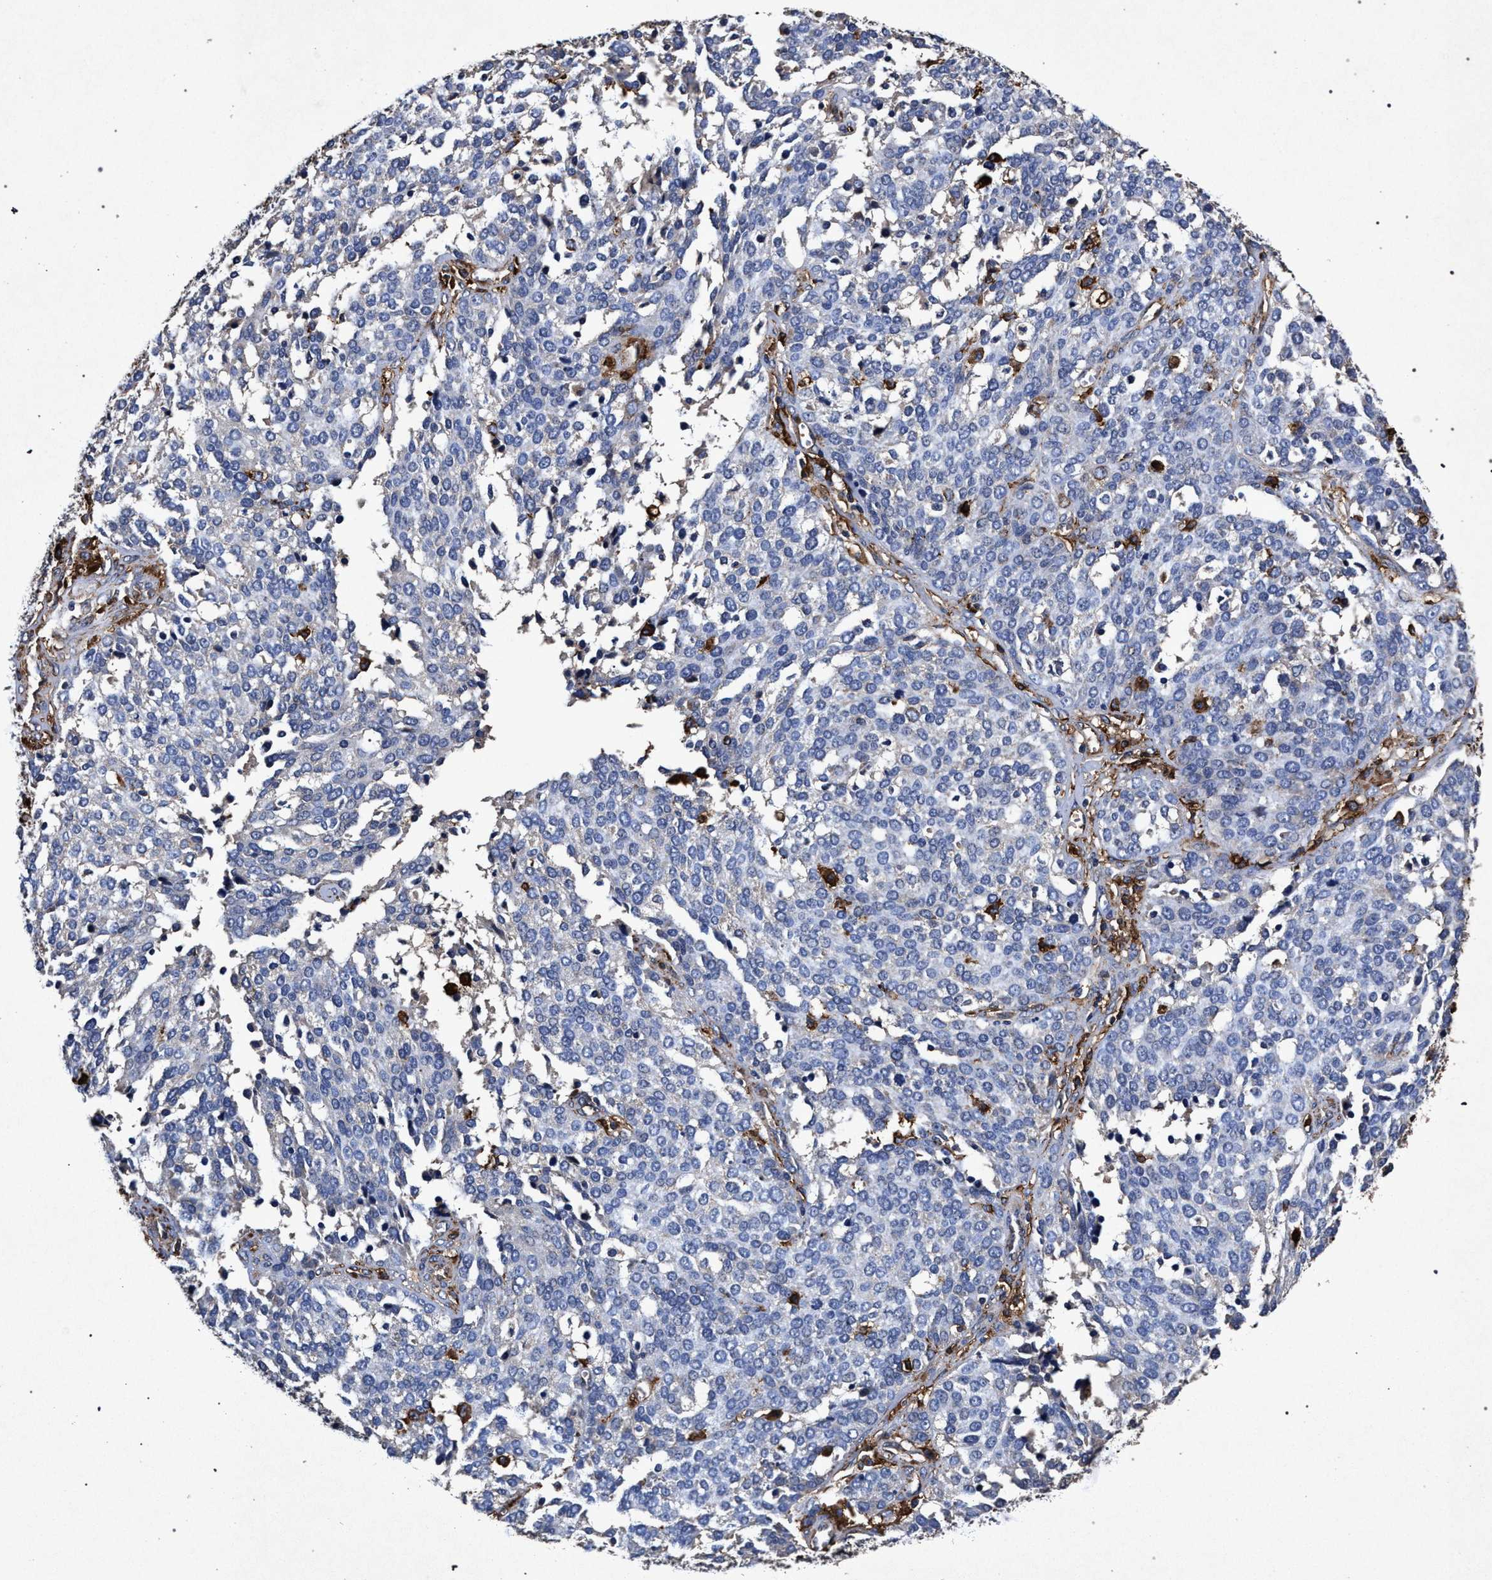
{"staining": {"intensity": "negative", "quantity": "none", "location": "none"}, "tissue": "ovarian cancer", "cell_type": "Tumor cells", "image_type": "cancer", "snomed": [{"axis": "morphology", "description": "Cystadenocarcinoma, serous, NOS"}, {"axis": "topography", "description": "Ovary"}], "caption": "Ovarian serous cystadenocarcinoma was stained to show a protein in brown. There is no significant positivity in tumor cells. Nuclei are stained in blue.", "gene": "MARCKS", "patient": {"sex": "female", "age": 44}}